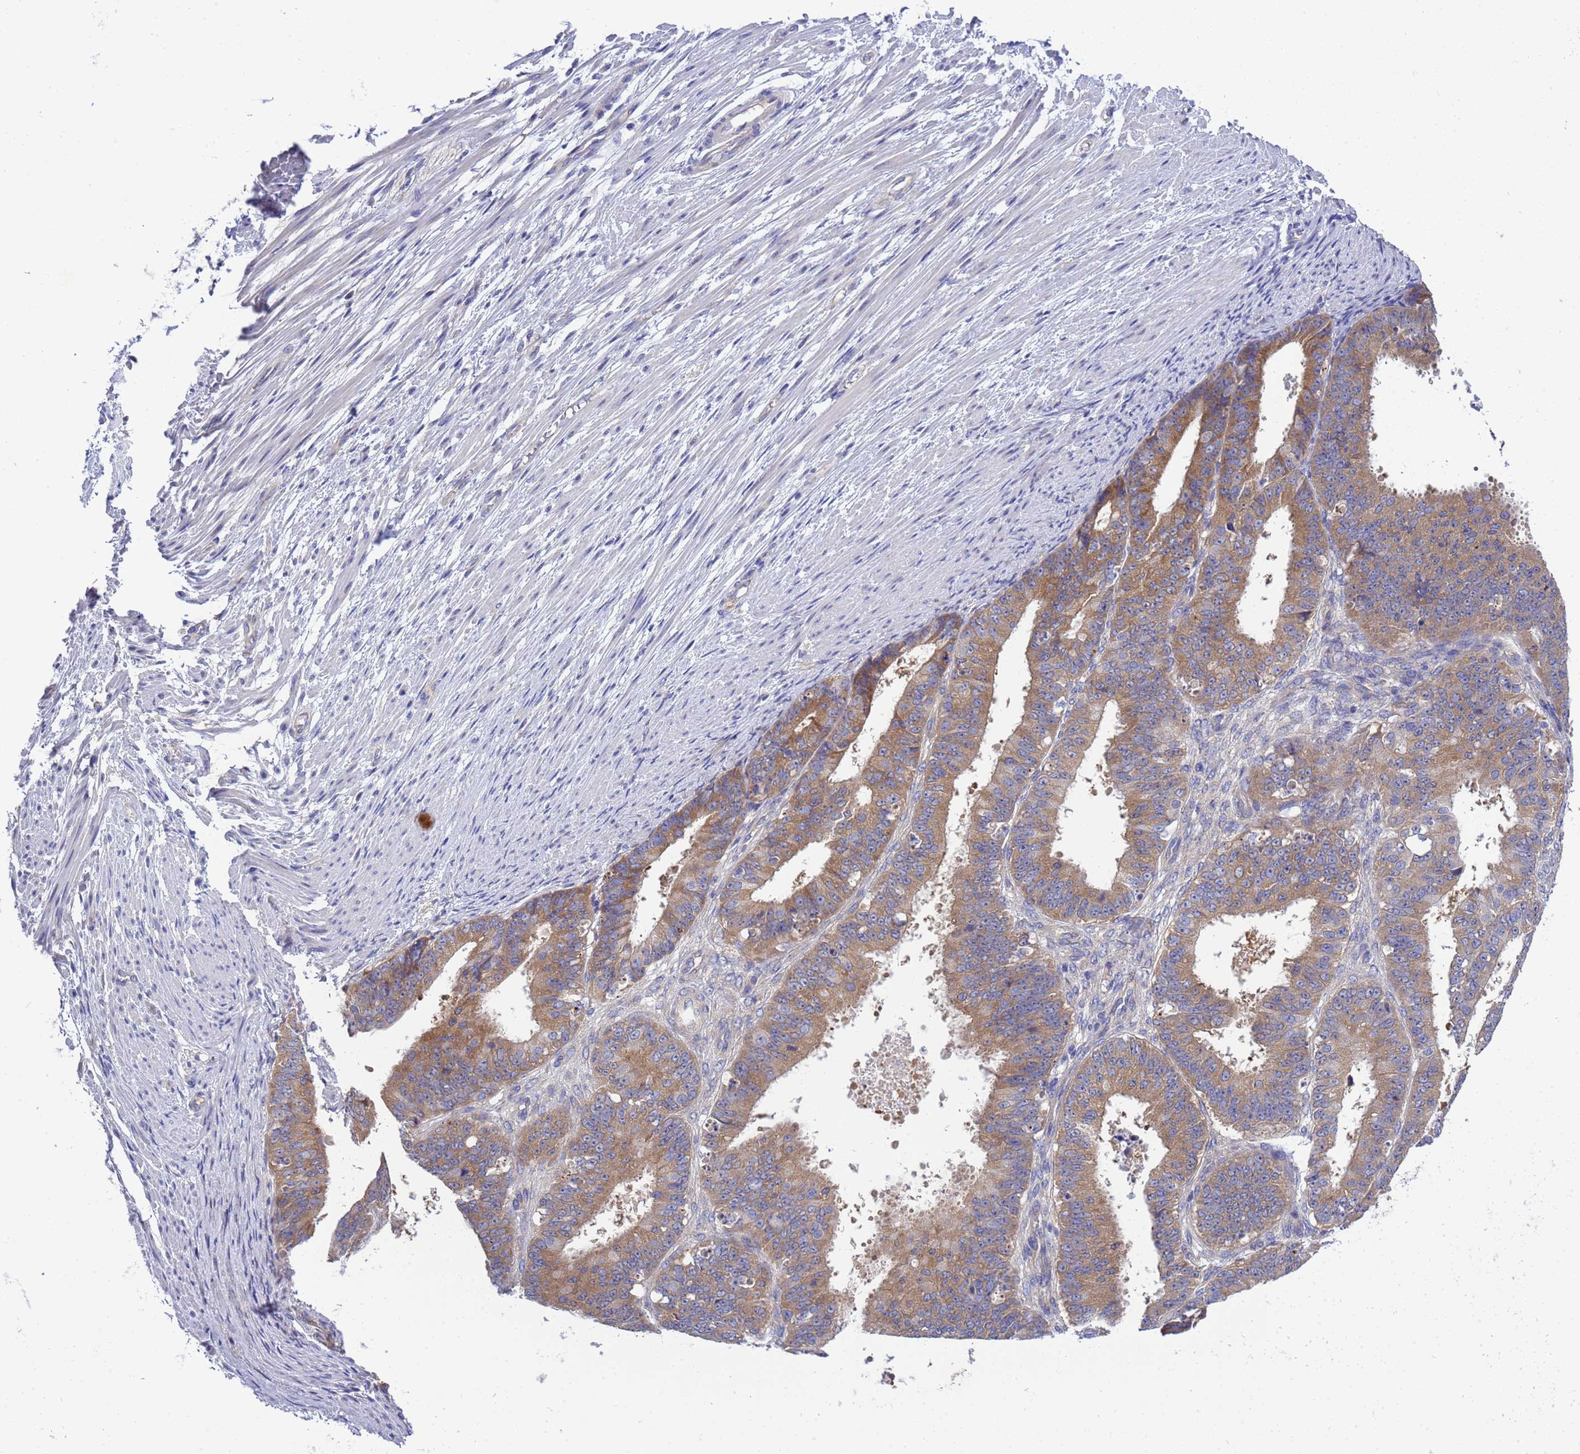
{"staining": {"intensity": "moderate", "quantity": ">75%", "location": "cytoplasmic/membranous"}, "tissue": "ovarian cancer", "cell_type": "Tumor cells", "image_type": "cancer", "snomed": [{"axis": "morphology", "description": "Carcinoma, endometroid"}, {"axis": "topography", "description": "Appendix"}, {"axis": "topography", "description": "Ovary"}], "caption": "Immunohistochemistry photomicrograph of ovarian endometroid carcinoma stained for a protein (brown), which shows medium levels of moderate cytoplasmic/membranous staining in approximately >75% of tumor cells.", "gene": "RC3H2", "patient": {"sex": "female", "age": 42}}